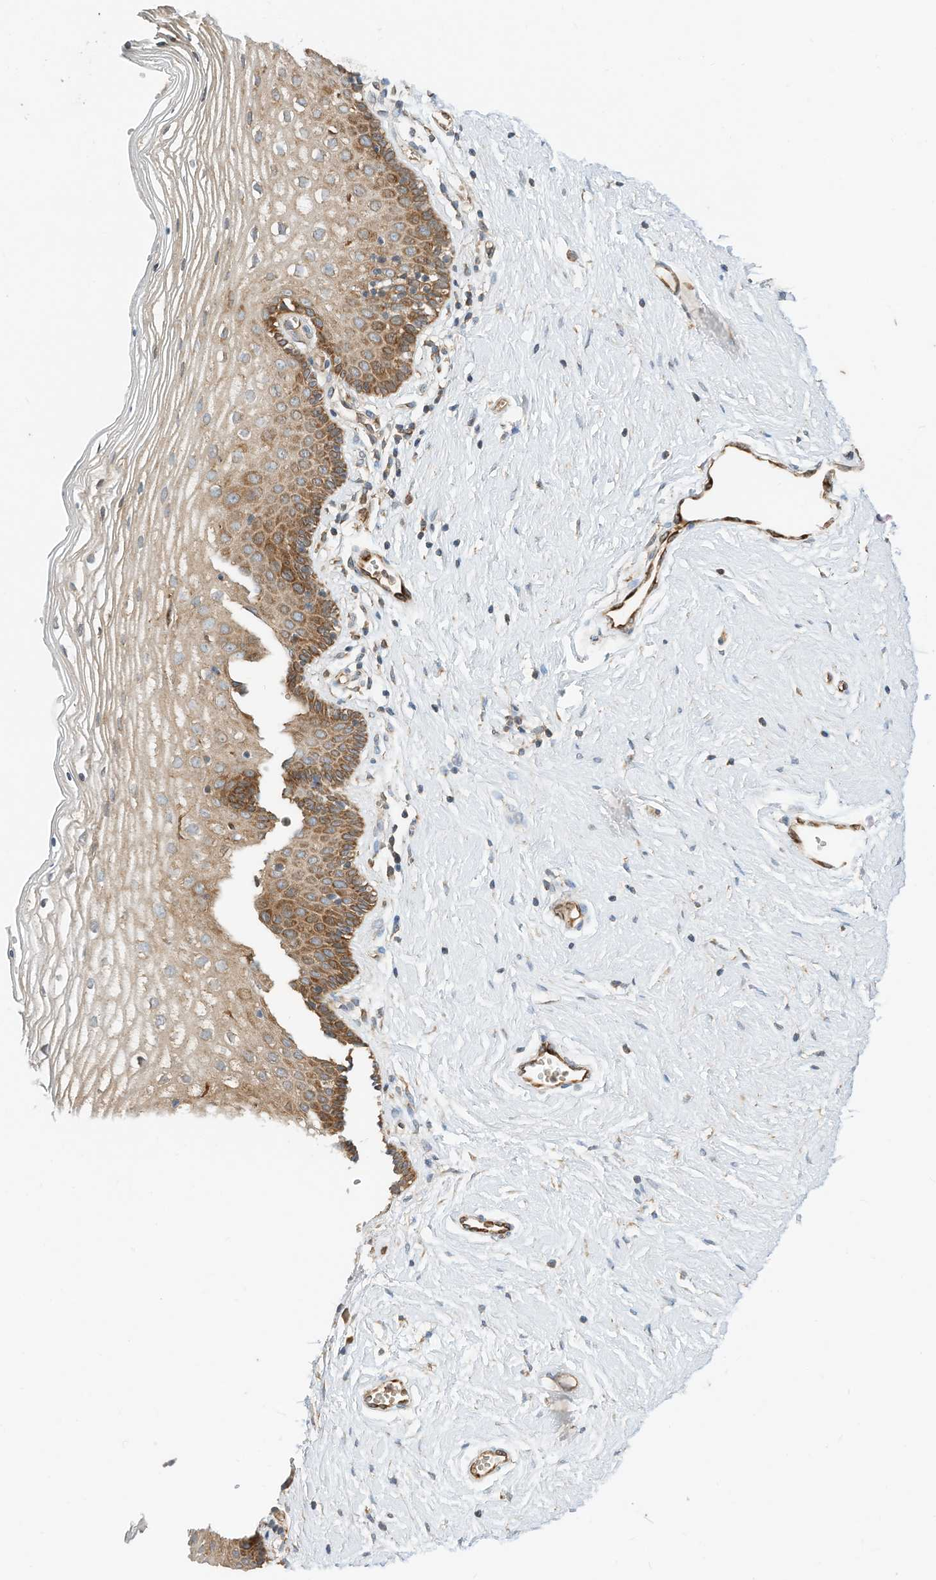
{"staining": {"intensity": "moderate", "quantity": ">75%", "location": "cytoplasmic/membranous"}, "tissue": "vagina", "cell_type": "Squamous epithelial cells", "image_type": "normal", "snomed": [{"axis": "morphology", "description": "Normal tissue, NOS"}, {"axis": "topography", "description": "Vagina"}], "caption": "High-power microscopy captured an immunohistochemistry photomicrograph of unremarkable vagina, revealing moderate cytoplasmic/membranous expression in approximately >75% of squamous epithelial cells. Immunohistochemistry stains the protein of interest in brown and the nuclei are stained blue.", "gene": "CPAMD8", "patient": {"sex": "female", "age": 32}}